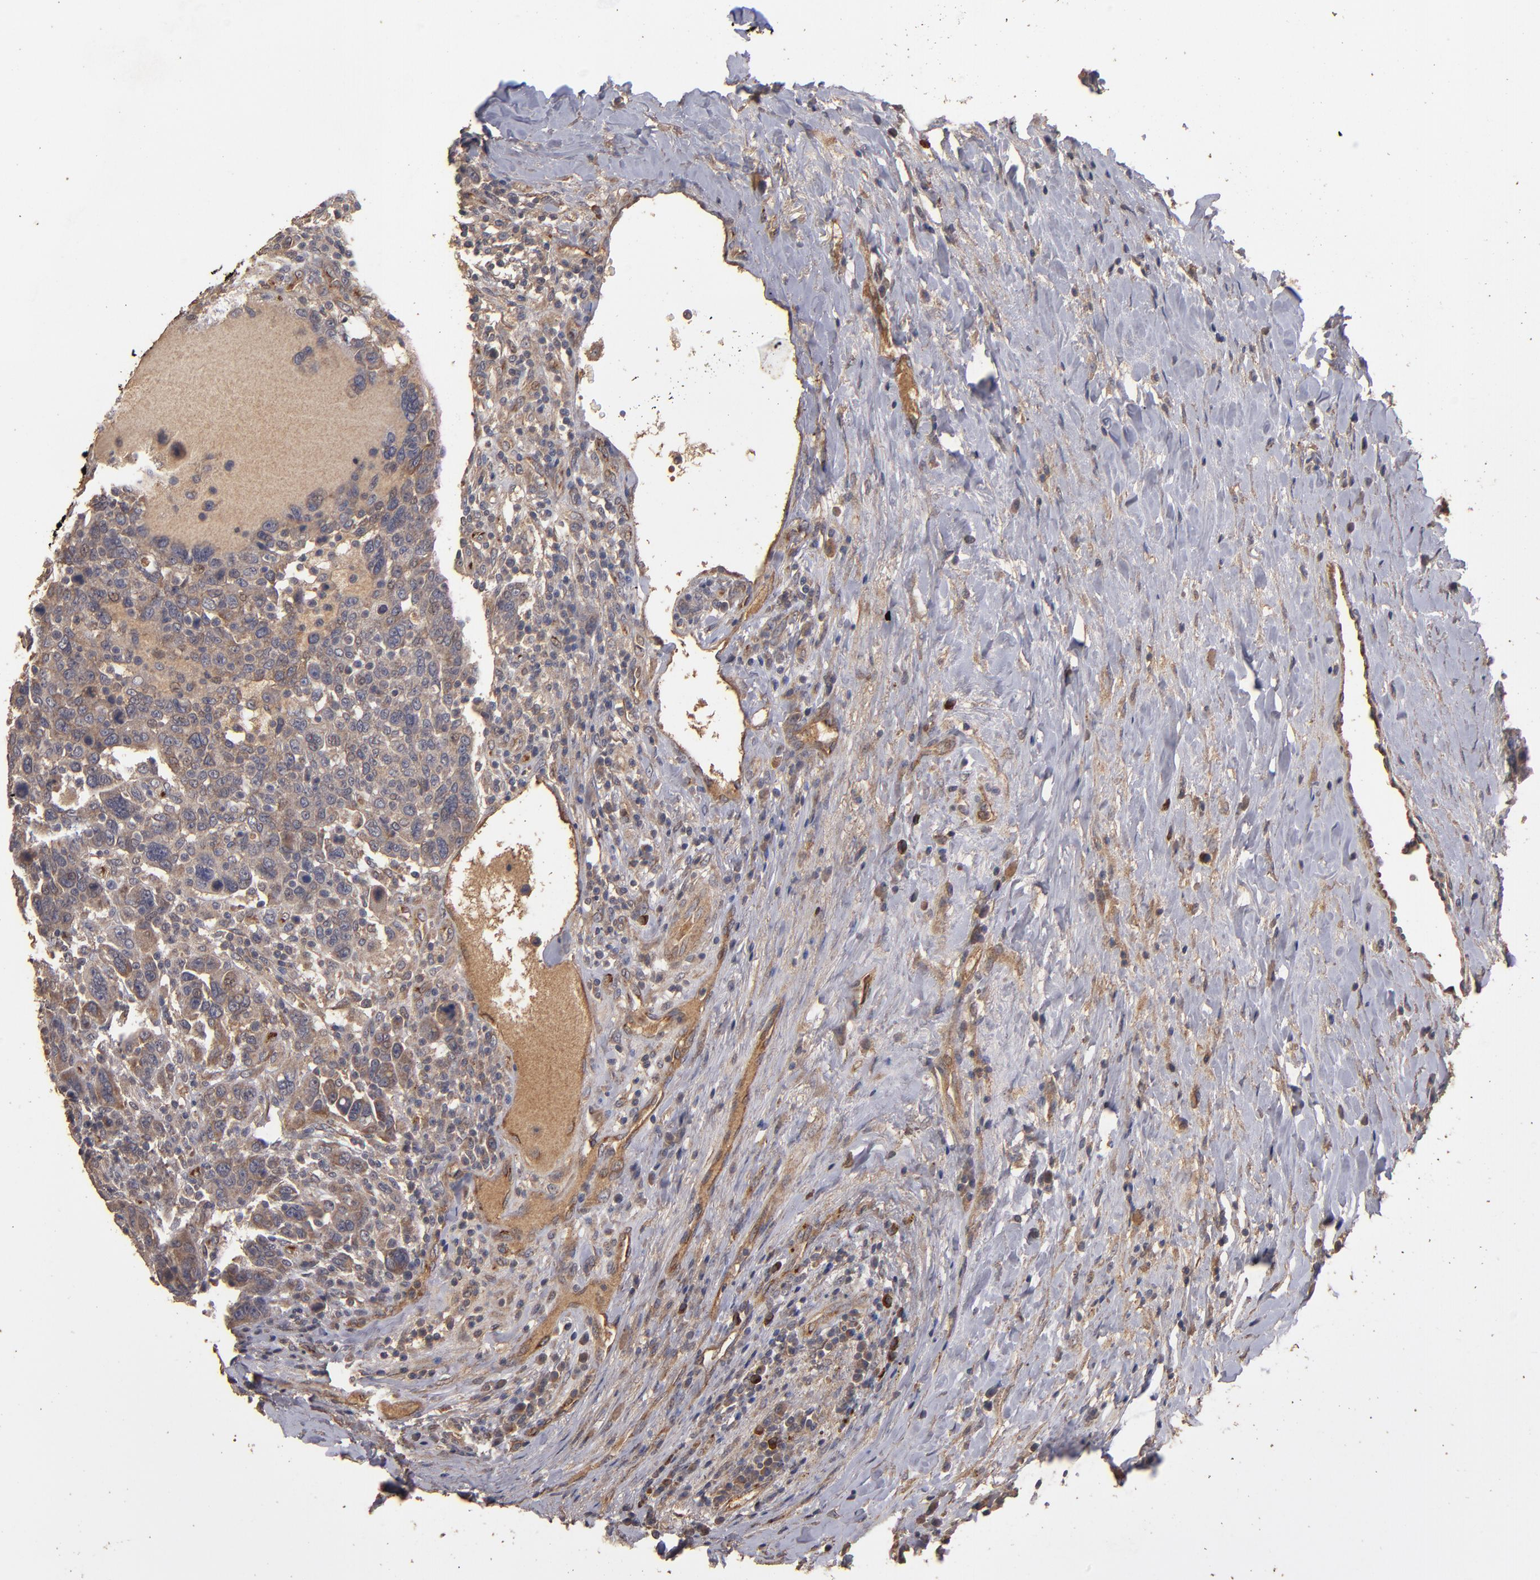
{"staining": {"intensity": "moderate", "quantity": ">75%", "location": "cytoplasmic/membranous"}, "tissue": "breast cancer", "cell_type": "Tumor cells", "image_type": "cancer", "snomed": [{"axis": "morphology", "description": "Duct carcinoma"}, {"axis": "topography", "description": "Breast"}], "caption": "Protein analysis of breast invasive ductal carcinoma tissue demonstrates moderate cytoplasmic/membranous expression in approximately >75% of tumor cells. The protein is stained brown, and the nuclei are stained in blue (DAB (3,3'-diaminobenzidine) IHC with brightfield microscopy, high magnification).", "gene": "DIPK2B", "patient": {"sex": "female", "age": 37}}